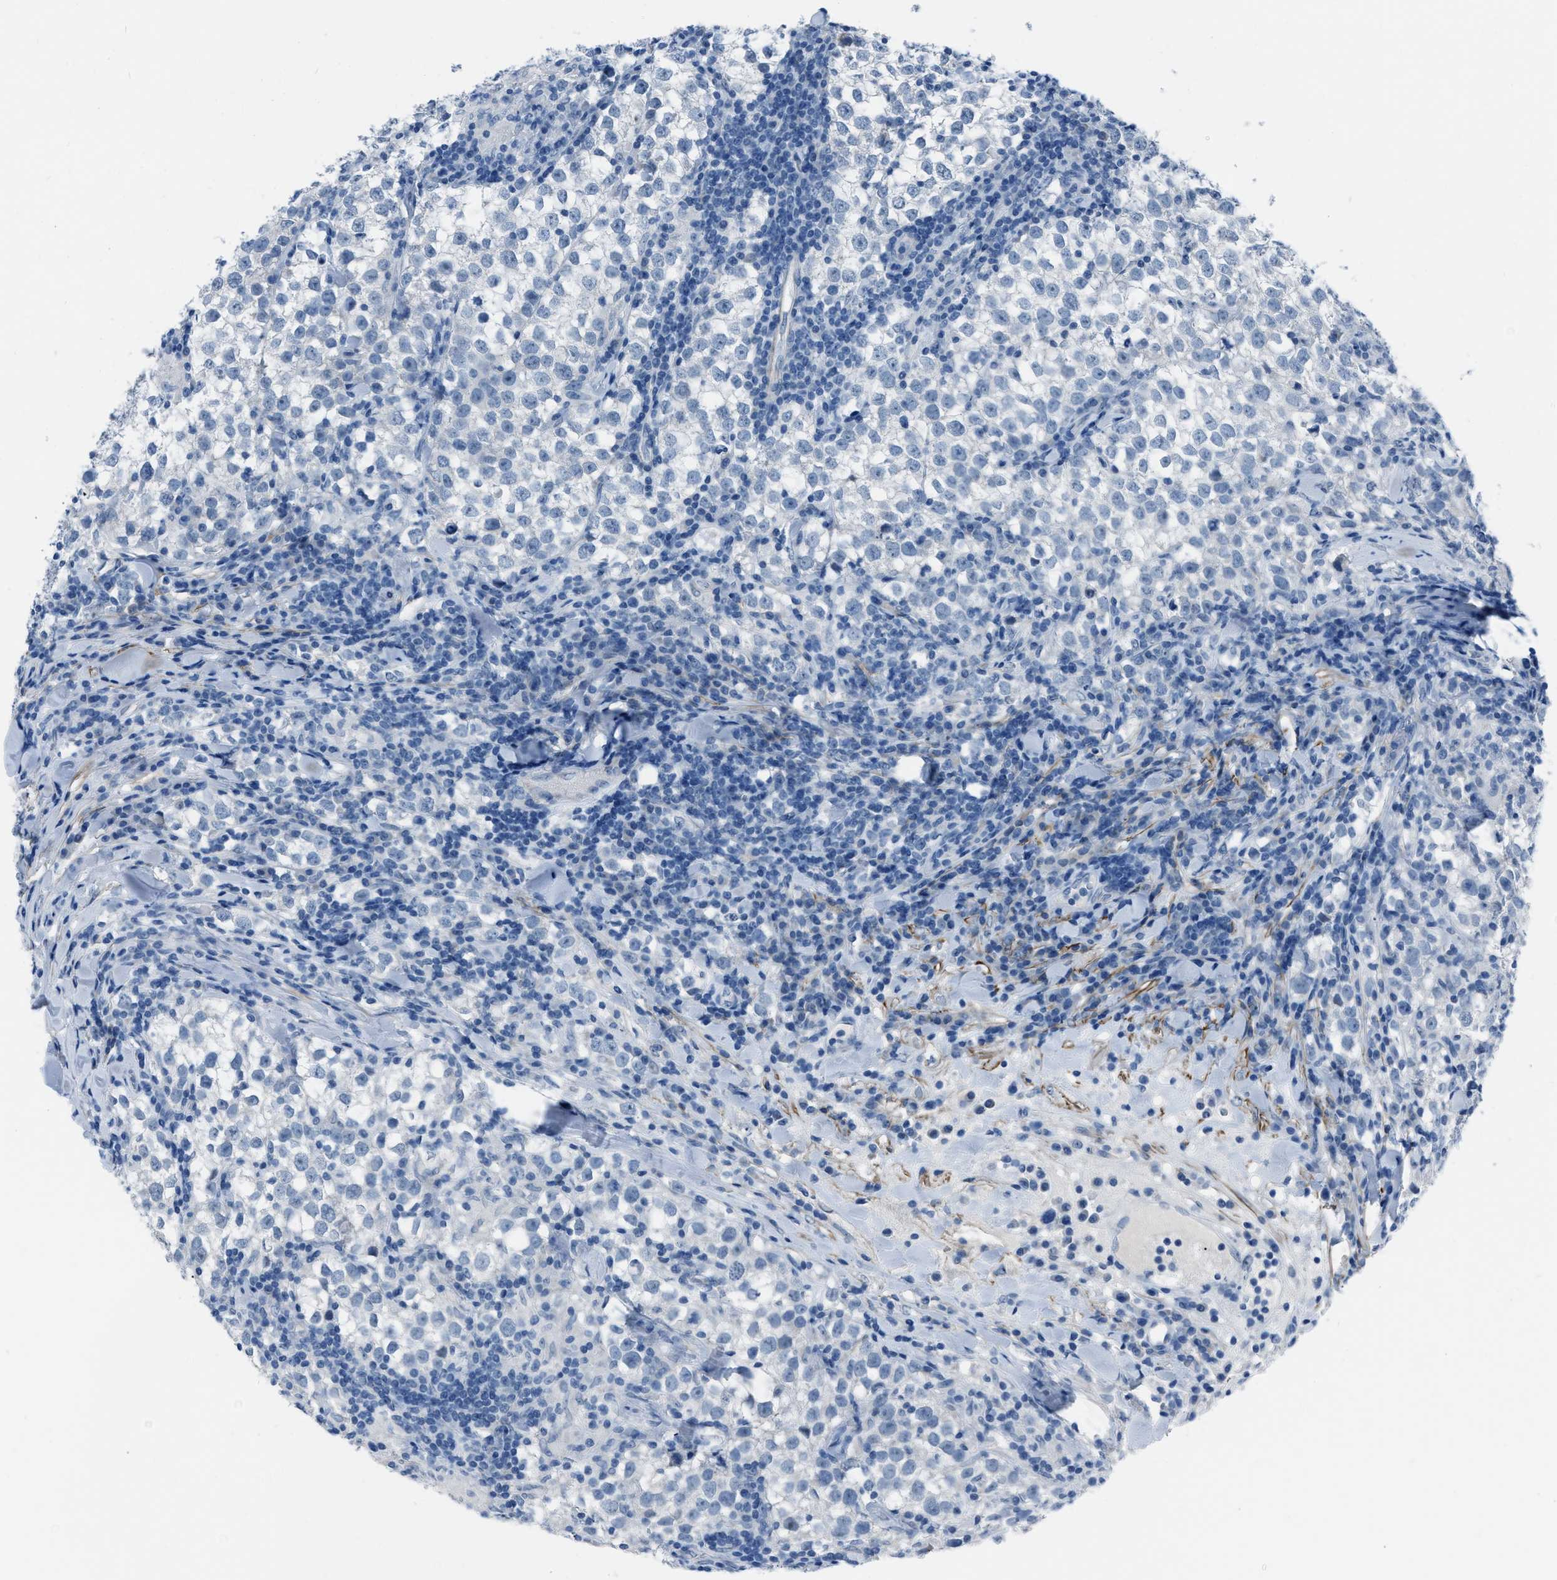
{"staining": {"intensity": "negative", "quantity": "none", "location": "none"}, "tissue": "testis cancer", "cell_type": "Tumor cells", "image_type": "cancer", "snomed": [{"axis": "morphology", "description": "Seminoma, NOS"}, {"axis": "morphology", "description": "Carcinoma, Embryonal, NOS"}, {"axis": "topography", "description": "Testis"}], "caption": "Tumor cells show no significant protein positivity in testis cancer (seminoma).", "gene": "SPATC1L", "patient": {"sex": "male", "age": 36}}